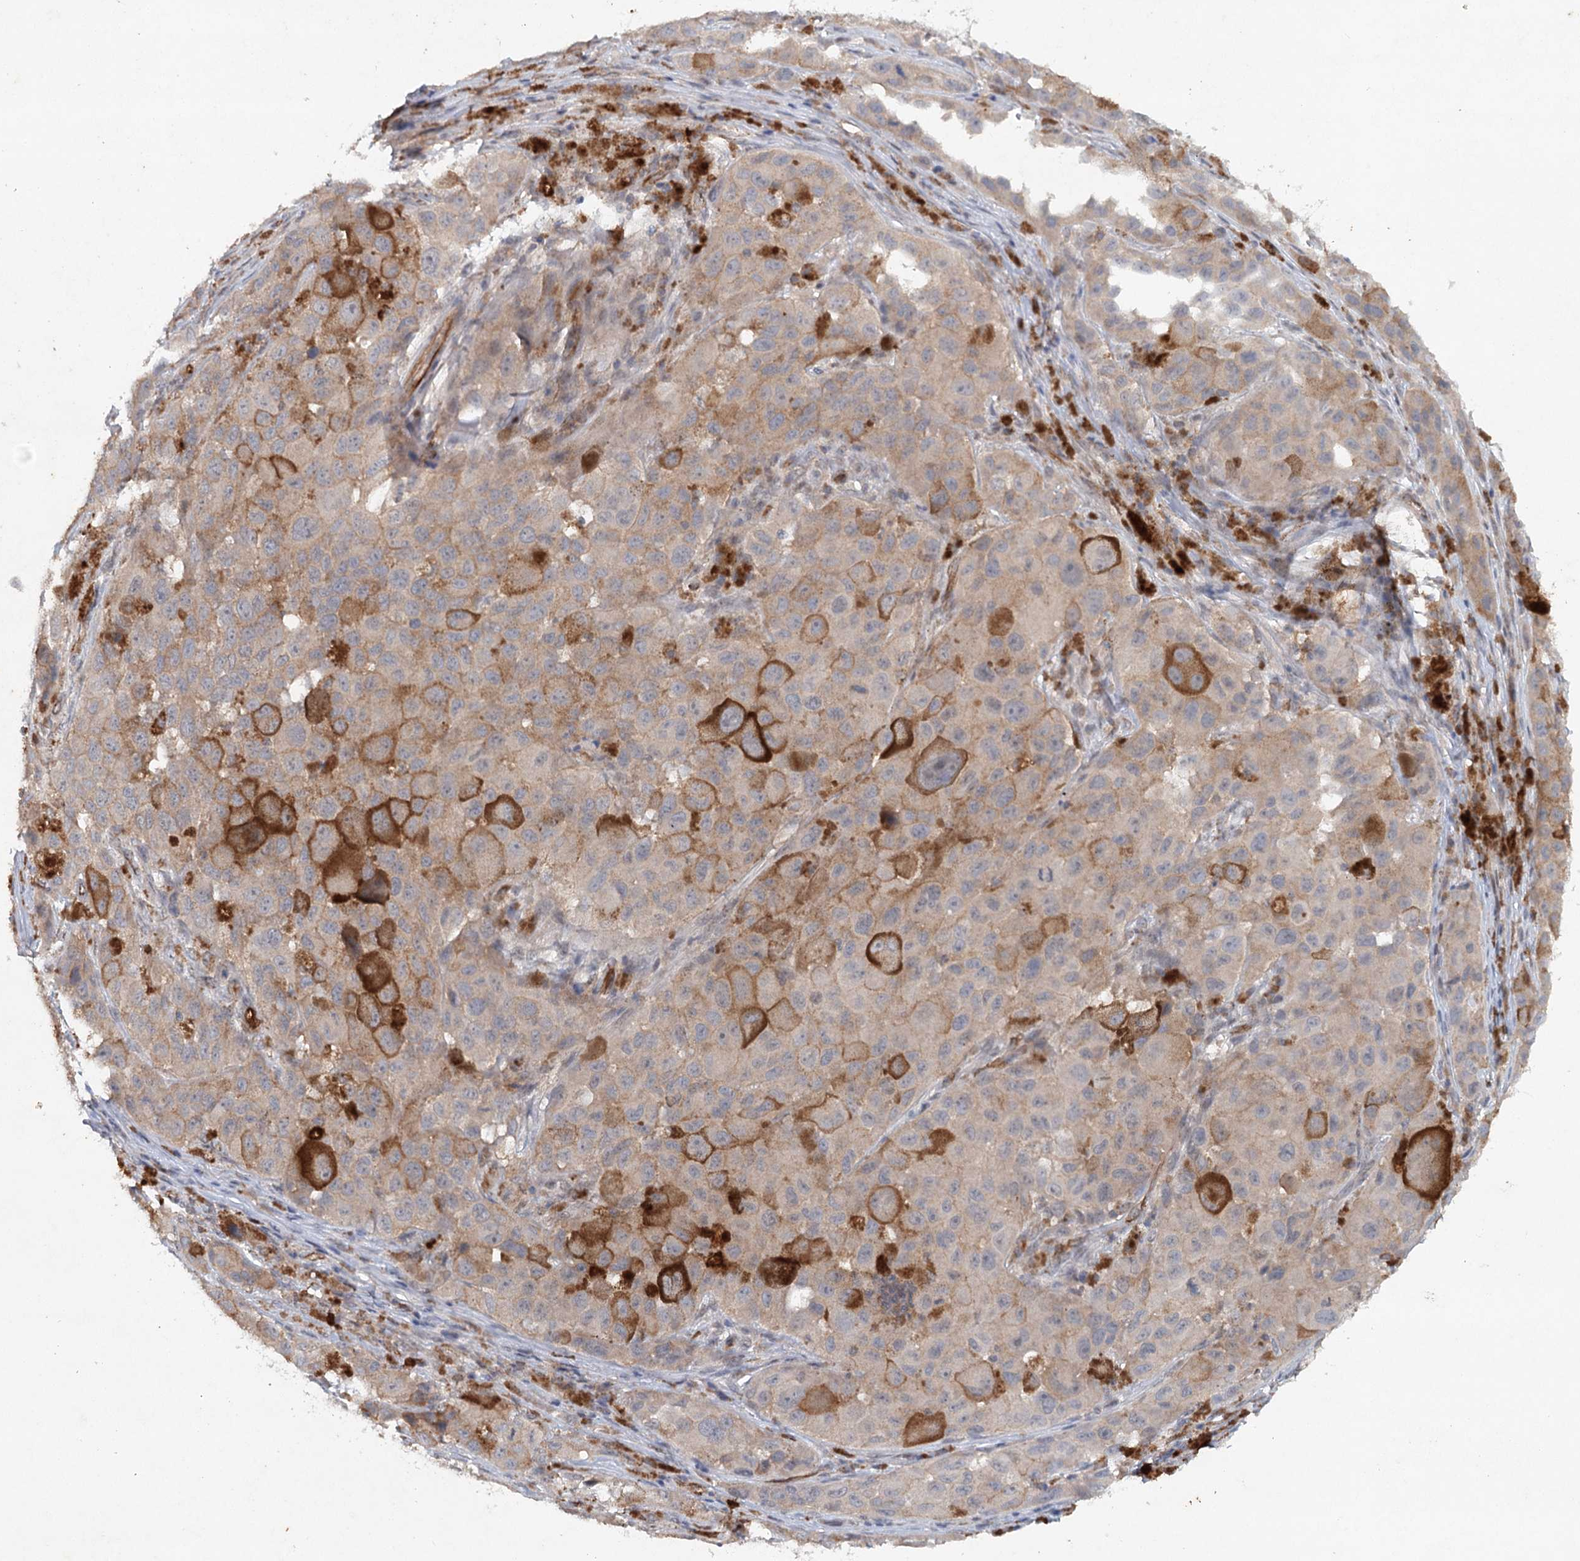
{"staining": {"intensity": "weak", "quantity": "<25%", "location": "cytoplasmic/membranous"}, "tissue": "melanoma", "cell_type": "Tumor cells", "image_type": "cancer", "snomed": [{"axis": "morphology", "description": "Malignant melanoma, NOS"}, {"axis": "topography", "description": "Skin"}], "caption": "Malignant melanoma was stained to show a protein in brown. There is no significant staining in tumor cells. (Brightfield microscopy of DAB (3,3'-diaminobenzidine) immunohistochemistry (IHC) at high magnification).", "gene": "SYNPO", "patient": {"sex": "male", "age": 96}}